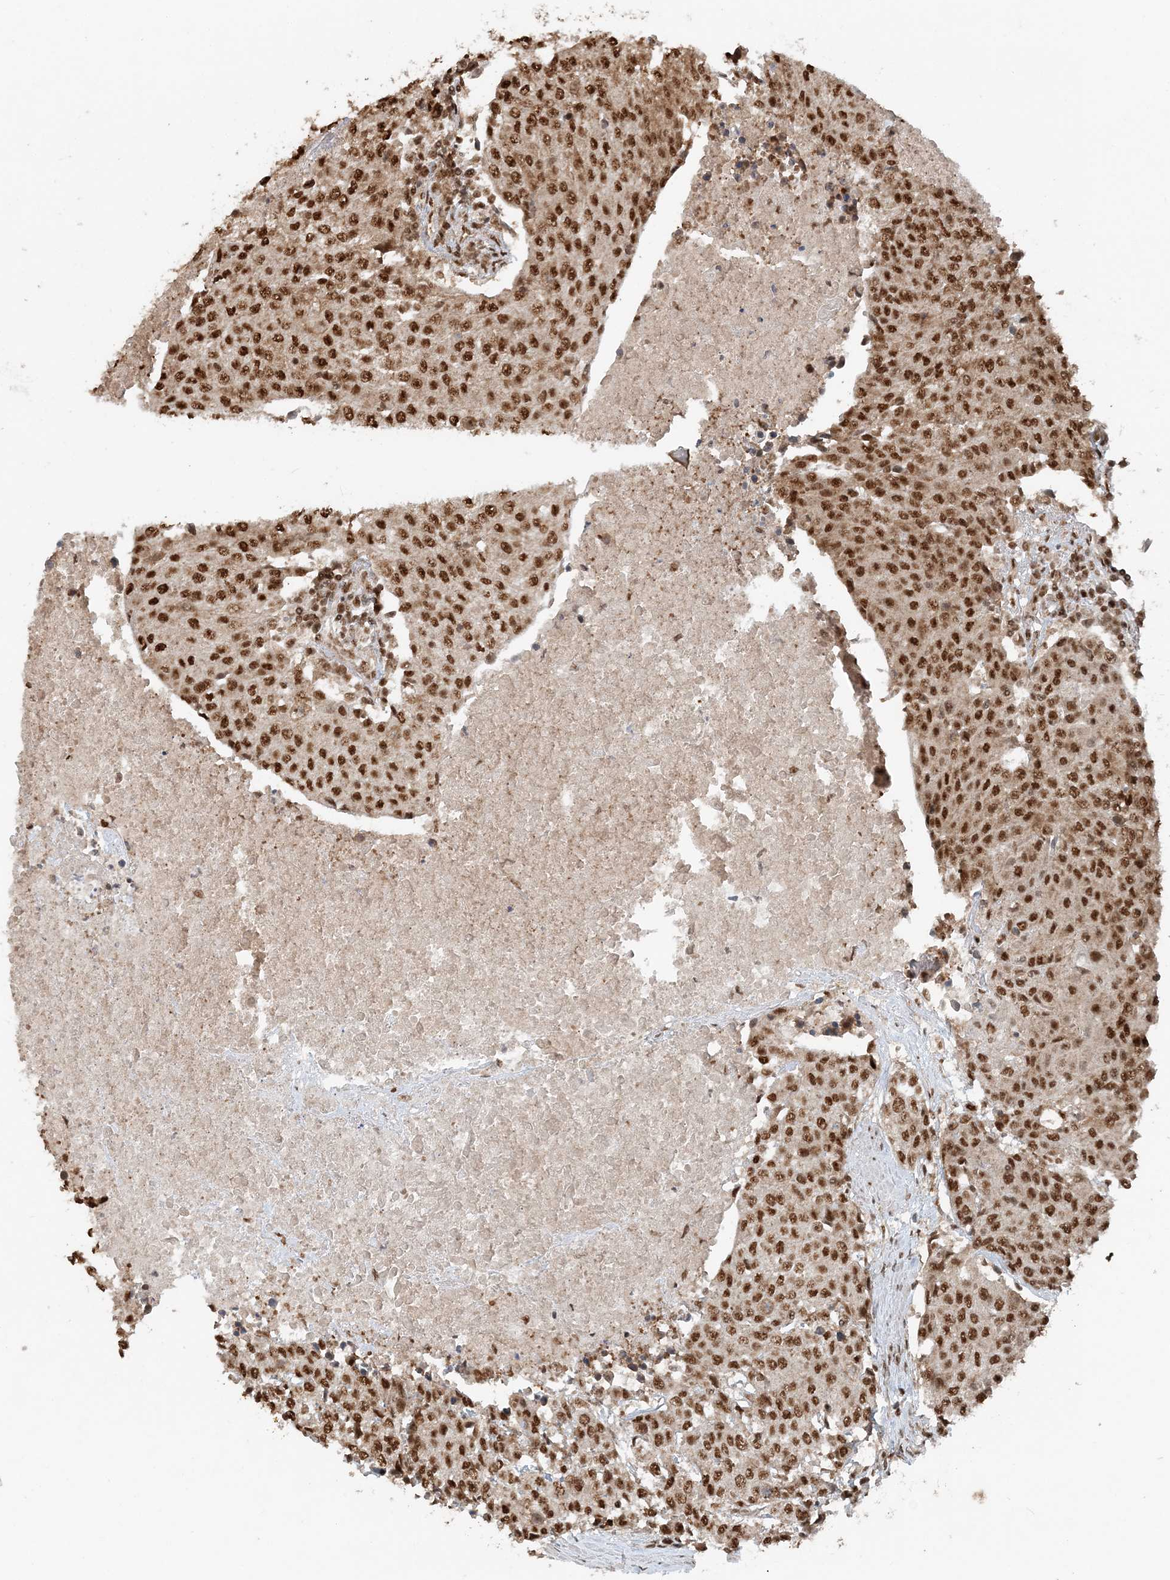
{"staining": {"intensity": "strong", "quantity": ">75%", "location": "nuclear"}, "tissue": "urothelial cancer", "cell_type": "Tumor cells", "image_type": "cancer", "snomed": [{"axis": "morphology", "description": "Urothelial carcinoma, High grade"}, {"axis": "topography", "description": "Urinary bladder"}], "caption": "Human high-grade urothelial carcinoma stained with a brown dye shows strong nuclear positive staining in about >75% of tumor cells.", "gene": "ARHGAP35", "patient": {"sex": "female", "age": 85}}